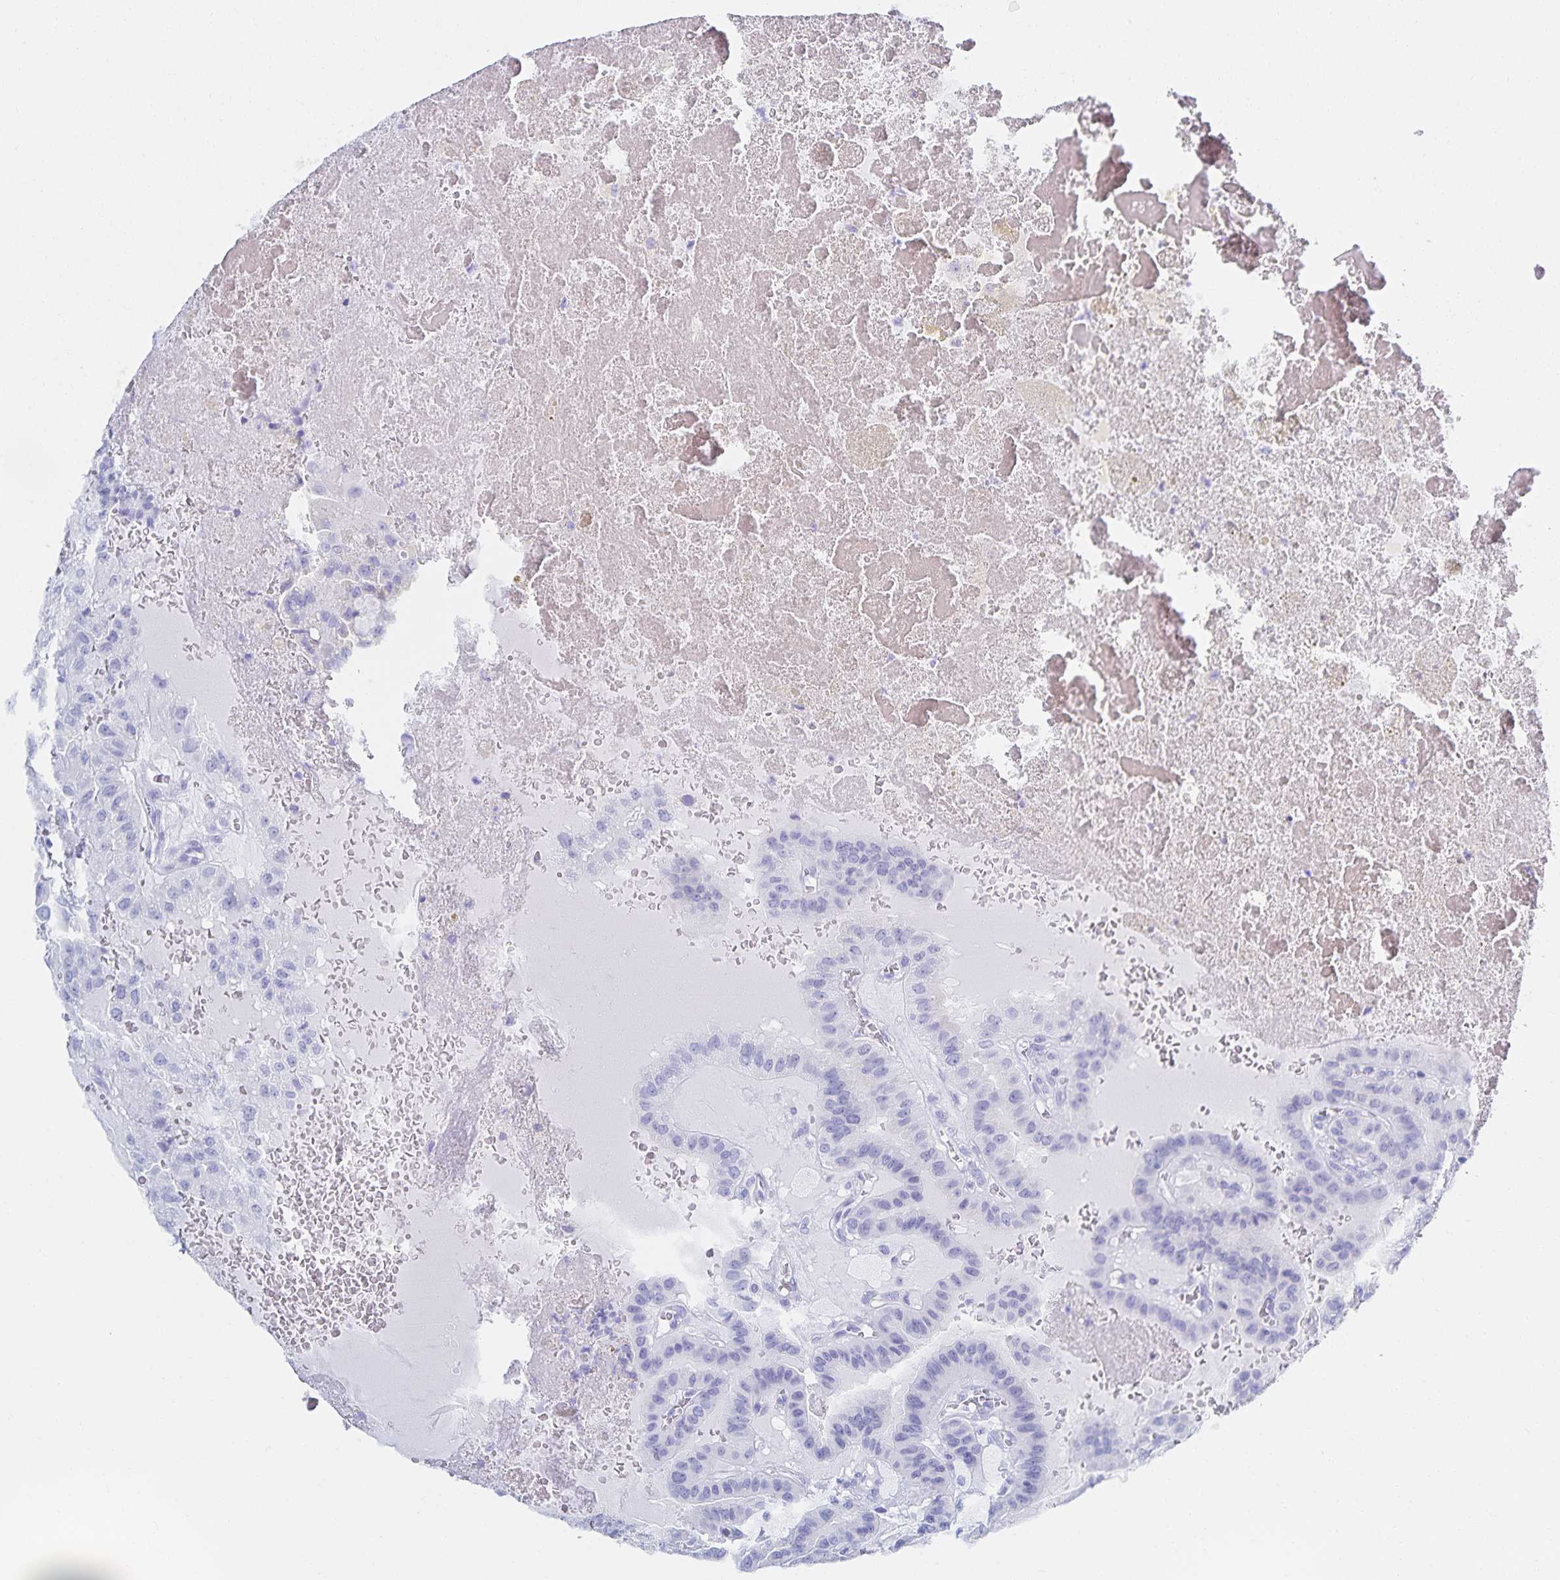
{"staining": {"intensity": "negative", "quantity": "none", "location": "none"}, "tissue": "thyroid cancer", "cell_type": "Tumor cells", "image_type": "cancer", "snomed": [{"axis": "morphology", "description": "Papillary adenocarcinoma, NOS"}, {"axis": "topography", "description": "Thyroid gland"}], "caption": "IHC image of human thyroid cancer (papillary adenocarcinoma) stained for a protein (brown), which displays no staining in tumor cells.", "gene": "SNTN", "patient": {"sex": "male", "age": 87}}